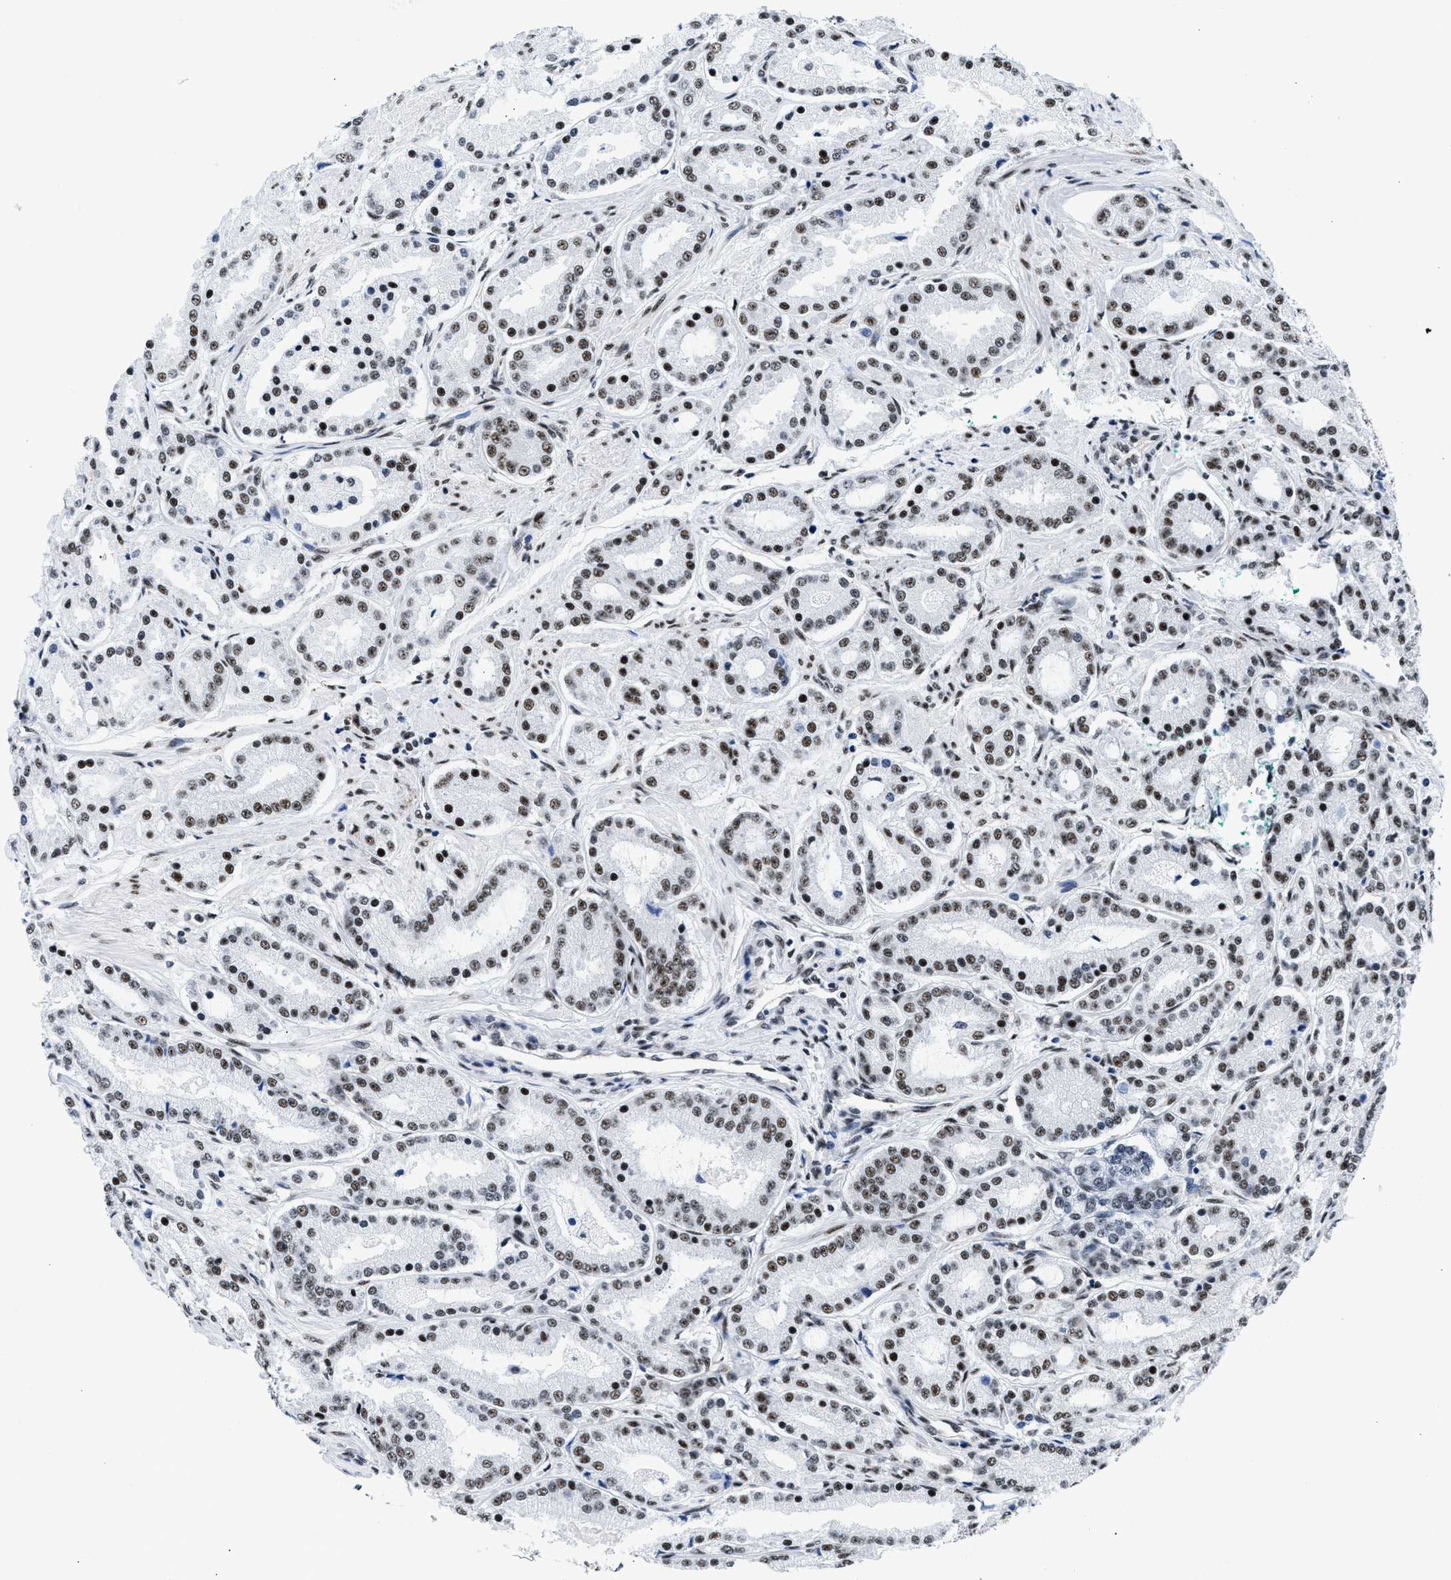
{"staining": {"intensity": "moderate", "quantity": ">75%", "location": "nuclear"}, "tissue": "prostate cancer", "cell_type": "Tumor cells", "image_type": "cancer", "snomed": [{"axis": "morphology", "description": "Adenocarcinoma, Low grade"}, {"axis": "topography", "description": "Prostate"}], "caption": "Immunohistochemical staining of low-grade adenocarcinoma (prostate) shows medium levels of moderate nuclear expression in approximately >75% of tumor cells.", "gene": "RBM8A", "patient": {"sex": "male", "age": 63}}